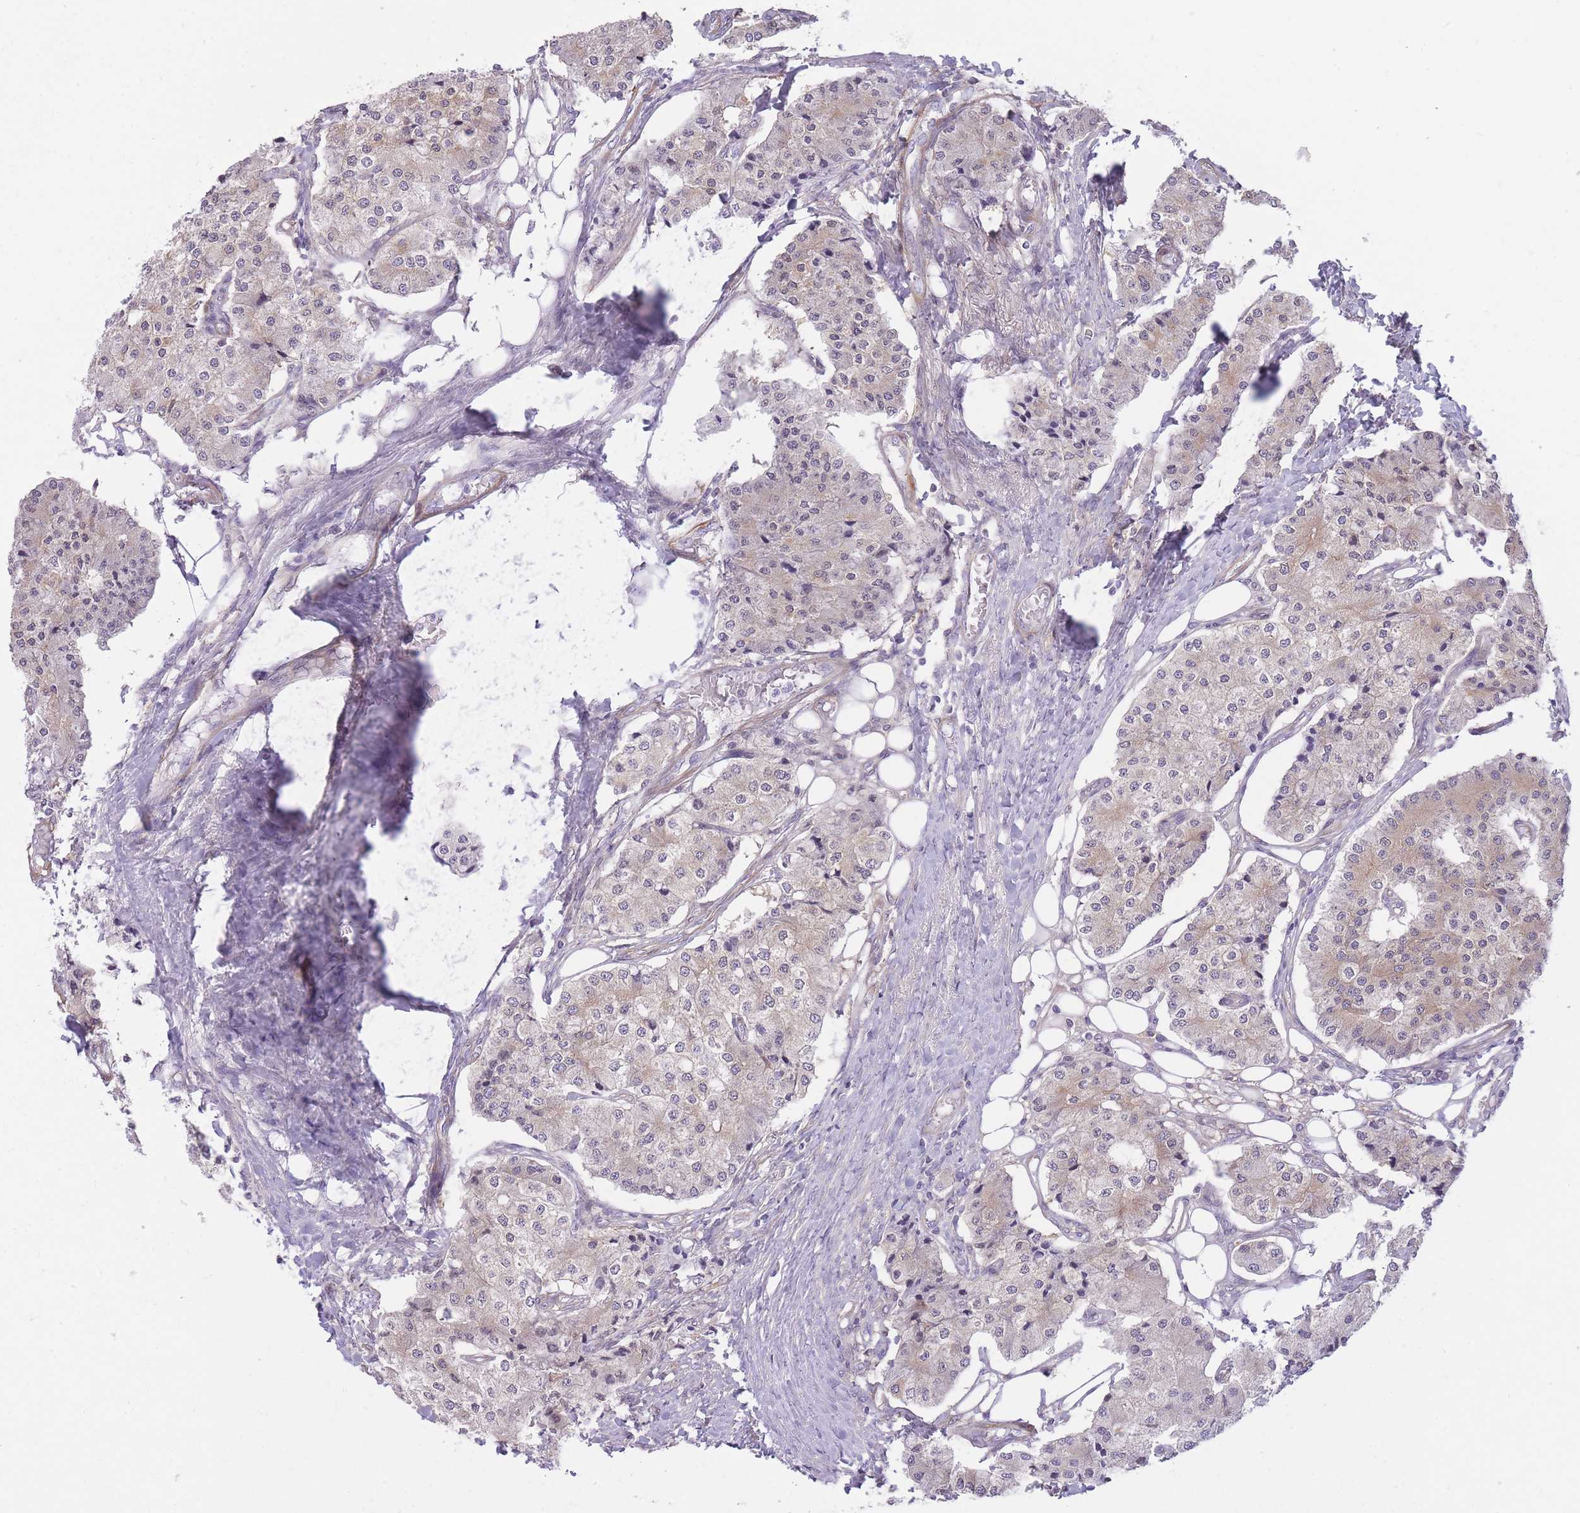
{"staining": {"intensity": "weak", "quantity": "<25%", "location": "cytoplasmic/membranous"}, "tissue": "carcinoid", "cell_type": "Tumor cells", "image_type": "cancer", "snomed": [{"axis": "morphology", "description": "Carcinoid, malignant, NOS"}, {"axis": "topography", "description": "Colon"}], "caption": "Carcinoid was stained to show a protein in brown. There is no significant expression in tumor cells. (DAB IHC visualized using brightfield microscopy, high magnification).", "gene": "OR11H12", "patient": {"sex": "female", "age": 52}}